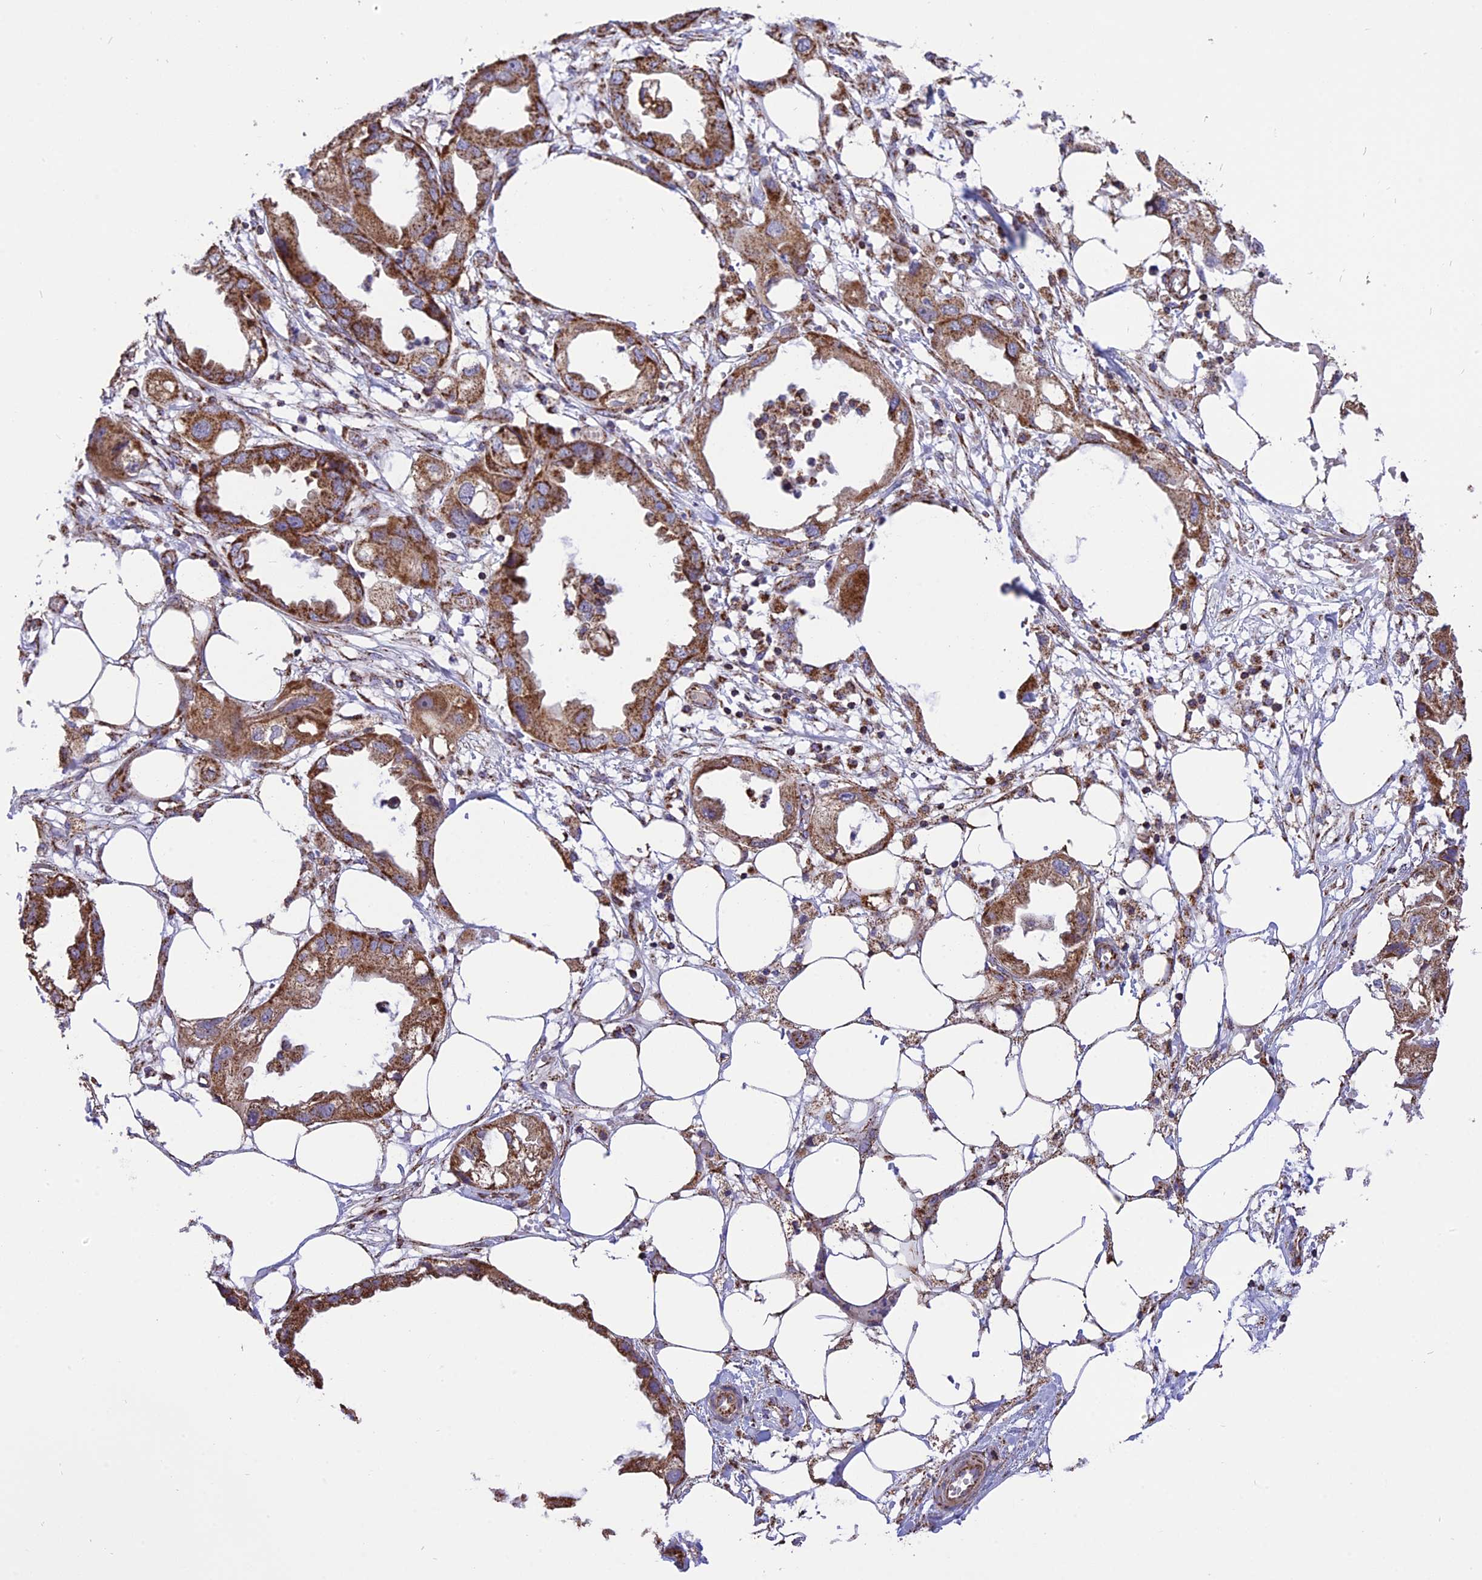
{"staining": {"intensity": "moderate", "quantity": ">75%", "location": "cytoplasmic/membranous"}, "tissue": "endometrial cancer", "cell_type": "Tumor cells", "image_type": "cancer", "snomed": [{"axis": "morphology", "description": "Adenocarcinoma, NOS"}, {"axis": "morphology", "description": "Adenocarcinoma, metastatic, NOS"}, {"axis": "topography", "description": "Adipose tissue"}, {"axis": "topography", "description": "Endometrium"}], "caption": "A micrograph of human endometrial cancer (adenocarcinoma) stained for a protein exhibits moderate cytoplasmic/membranous brown staining in tumor cells.", "gene": "TTC4", "patient": {"sex": "female", "age": 67}}